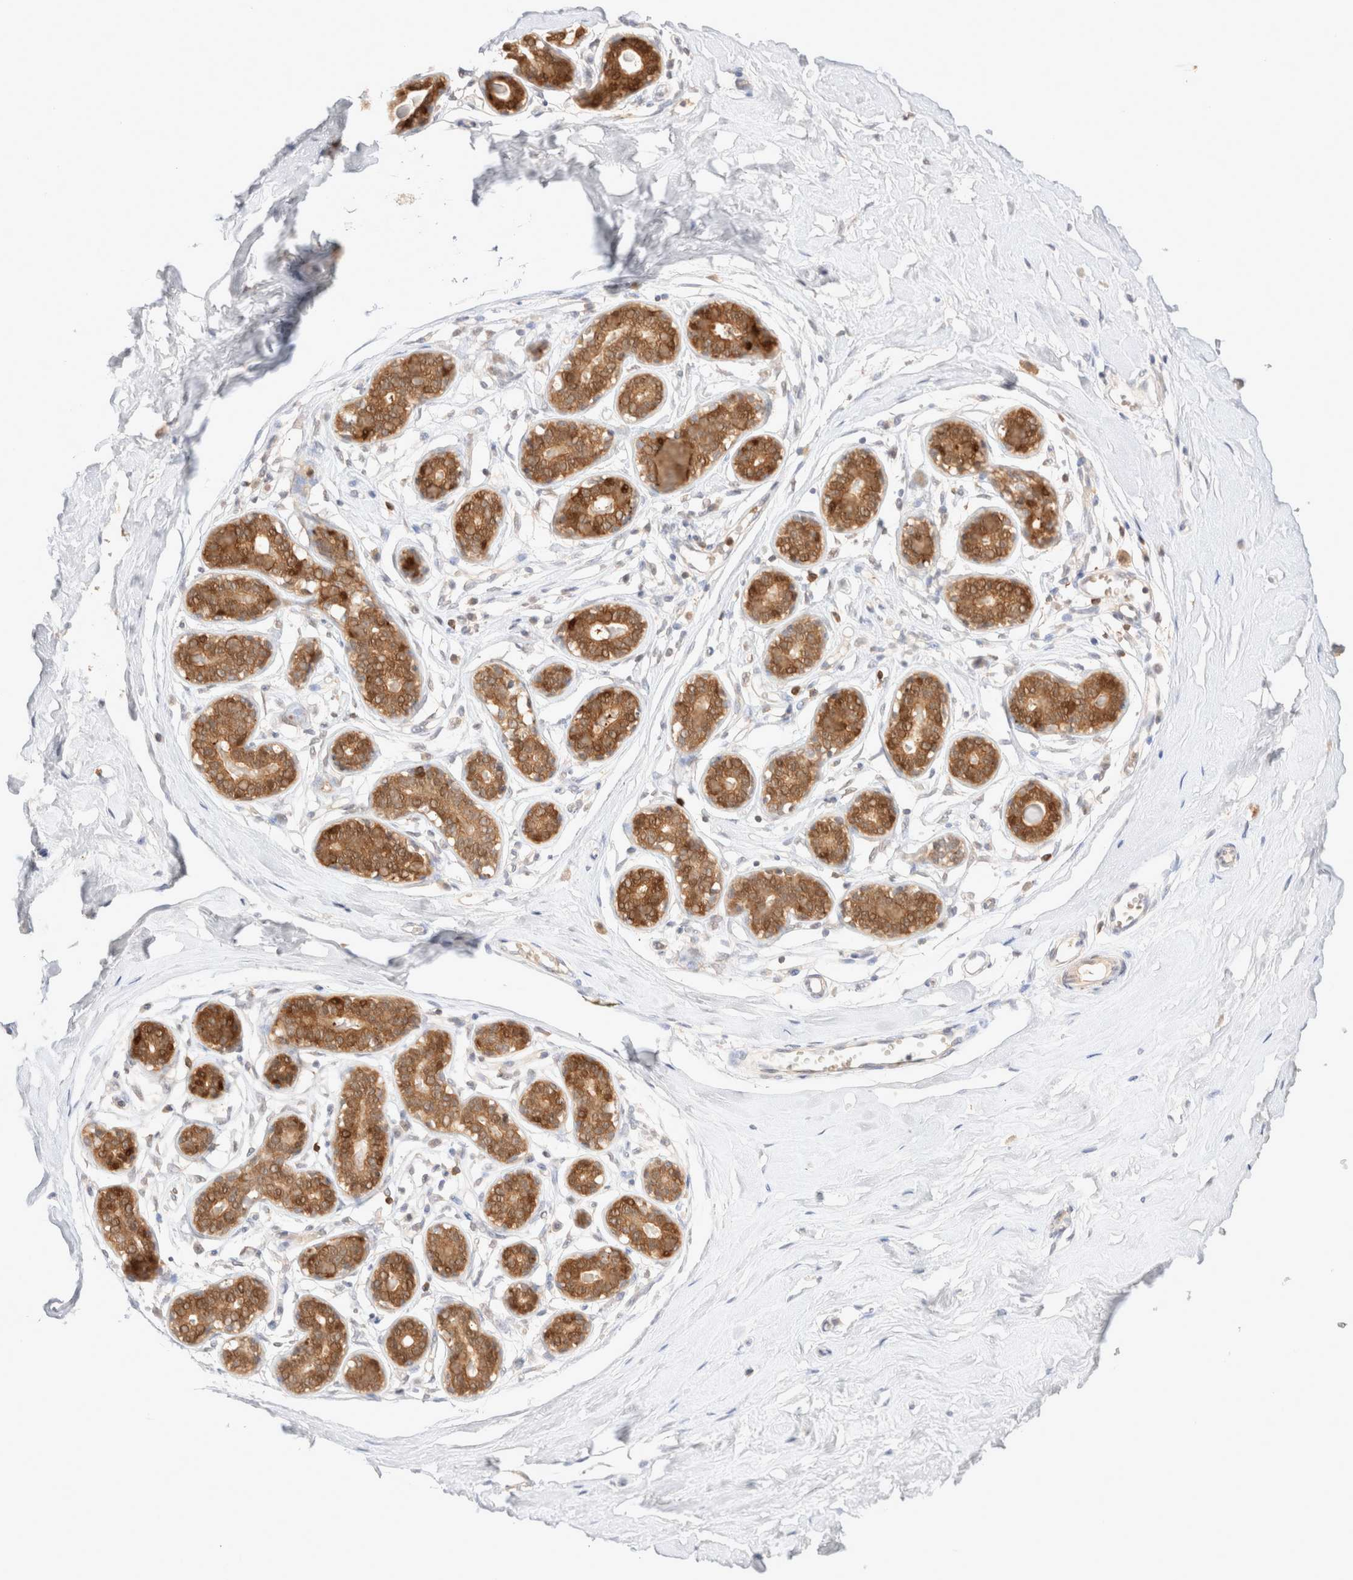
{"staining": {"intensity": "negative", "quantity": "none", "location": "none"}, "tissue": "breast", "cell_type": "Adipocytes", "image_type": "normal", "snomed": [{"axis": "morphology", "description": "Normal tissue, NOS"}, {"axis": "topography", "description": "Breast"}], "caption": "DAB immunohistochemical staining of unremarkable human breast exhibits no significant positivity in adipocytes. Nuclei are stained in blue.", "gene": "STARD10", "patient": {"sex": "female", "age": 23}}